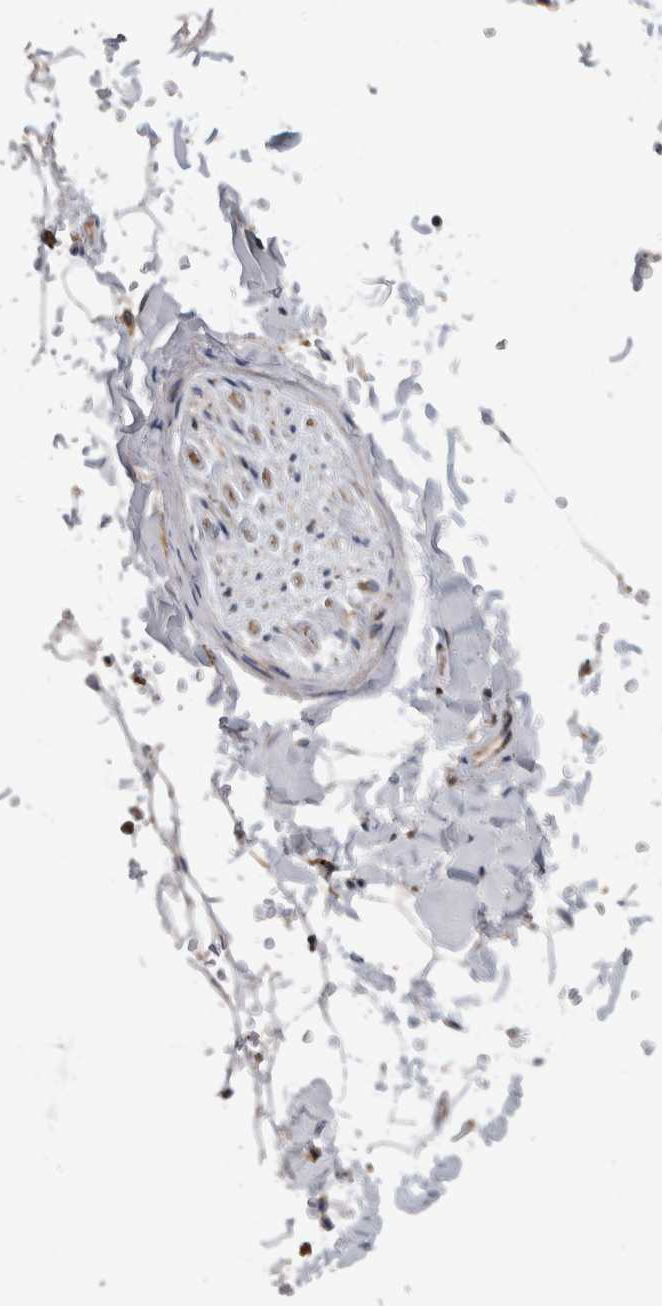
{"staining": {"intensity": "negative", "quantity": "none", "location": "none"}, "tissue": "adipose tissue", "cell_type": "Adipocytes", "image_type": "normal", "snomed": [{"axis": "morphology", "description": "Normal tissue, NOS"}, {"axis": "topography", "description": "Cartilage tissue"}, {"axis": "topography", "description": "Bronchus"}], "caption": "A high-resolution micrograph shows immunohistochemistry (IHC) staining of normal adipose tissue, which shows no significant expression in adipocytes. The staining is performed using DAB (3,3'-diaminobenzidine) brown chromogen with nuclei counter-stained in using hematoxylin.", "gene": "SDCBP", "patient": {"sex": "female", "age": 73}}